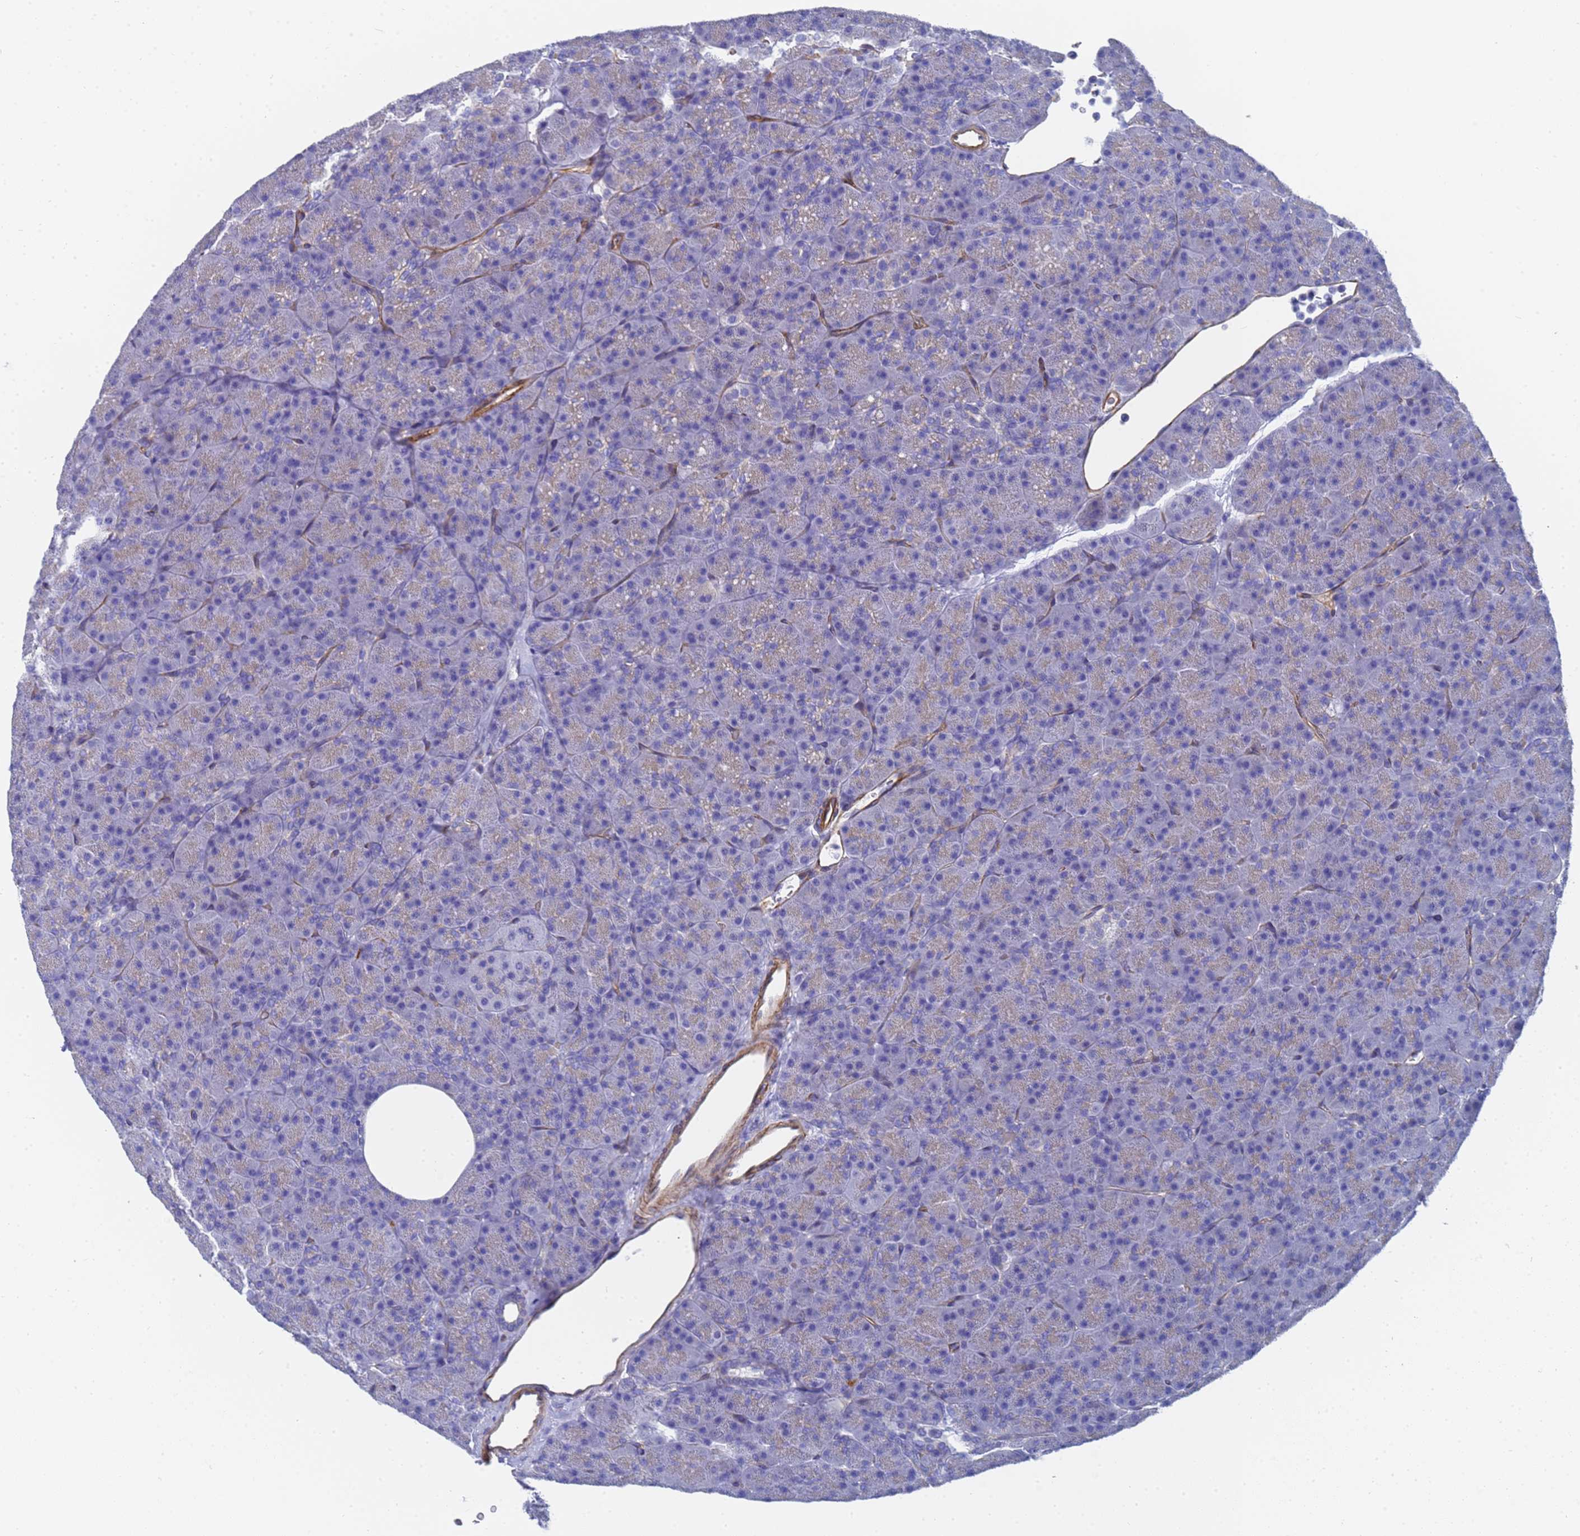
{"staining": {"intensity": "weak", "quantity": "<25%", "location": "cytoplasmic/membranous"}, "tissue": "pancreas", "cell_type": "Exocrine glandular cells", "image_type": "normal", "snomed": [{"axis": "morphology", "description": "Normal tissue, NOS"}, {"axis": "topography", "description": "Pancreas"}], "caption": "Human pancreas stained for a protein using immunohistochemistry (IHC) demonstrates no positivity in exocrine glandular cells.", "gene": "ENSG00000198211", "patient": {"sex": "male", "age": 36}}